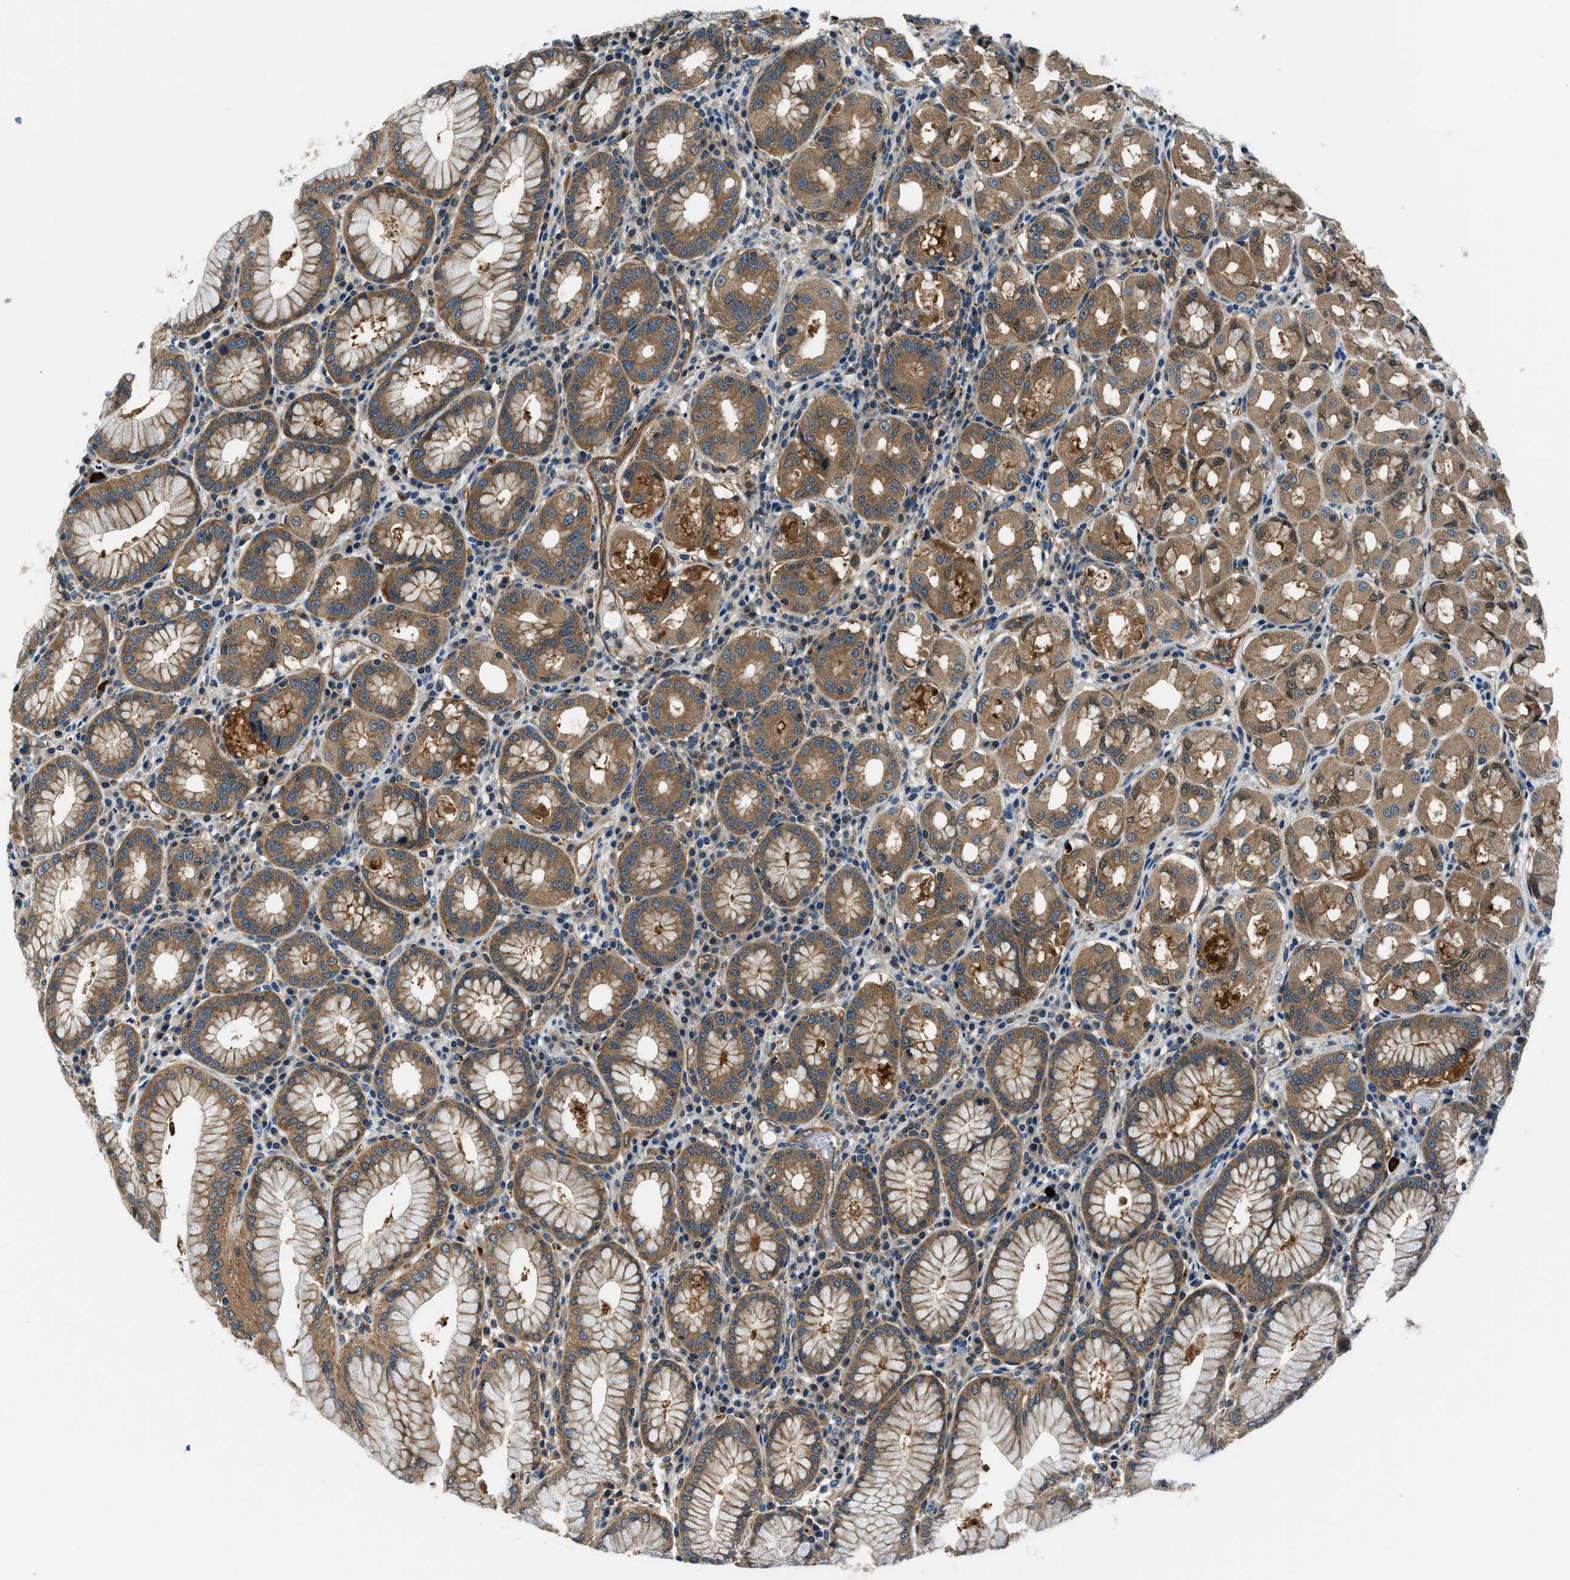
{"staining": {"intensity": "moderate", "quantity": ">75%", "location": "cytoplasmic/membranous,nuclear"}, "tissue": "stomach", "cell_type": "Glandular cells", "image_type": "normal", "snomed": [{"axis": "morphology", "description": "Normal tissue, NOS"}, {"axis": "topography", "description": "Stomach"}, {"axis": "topography", "description": "Stomach, lower"}], "caption": "An IHC micrograph of benign tissue is shown. Protein staining in brown shows moderate cytoplasmic/membranous,nuclear positivity in stomach within glandular cells. The protein is shown in brown color, while the nuclei are stained blue.", "gene": "SLC19A2", "patient": {"sex": "female", "age": 56}}